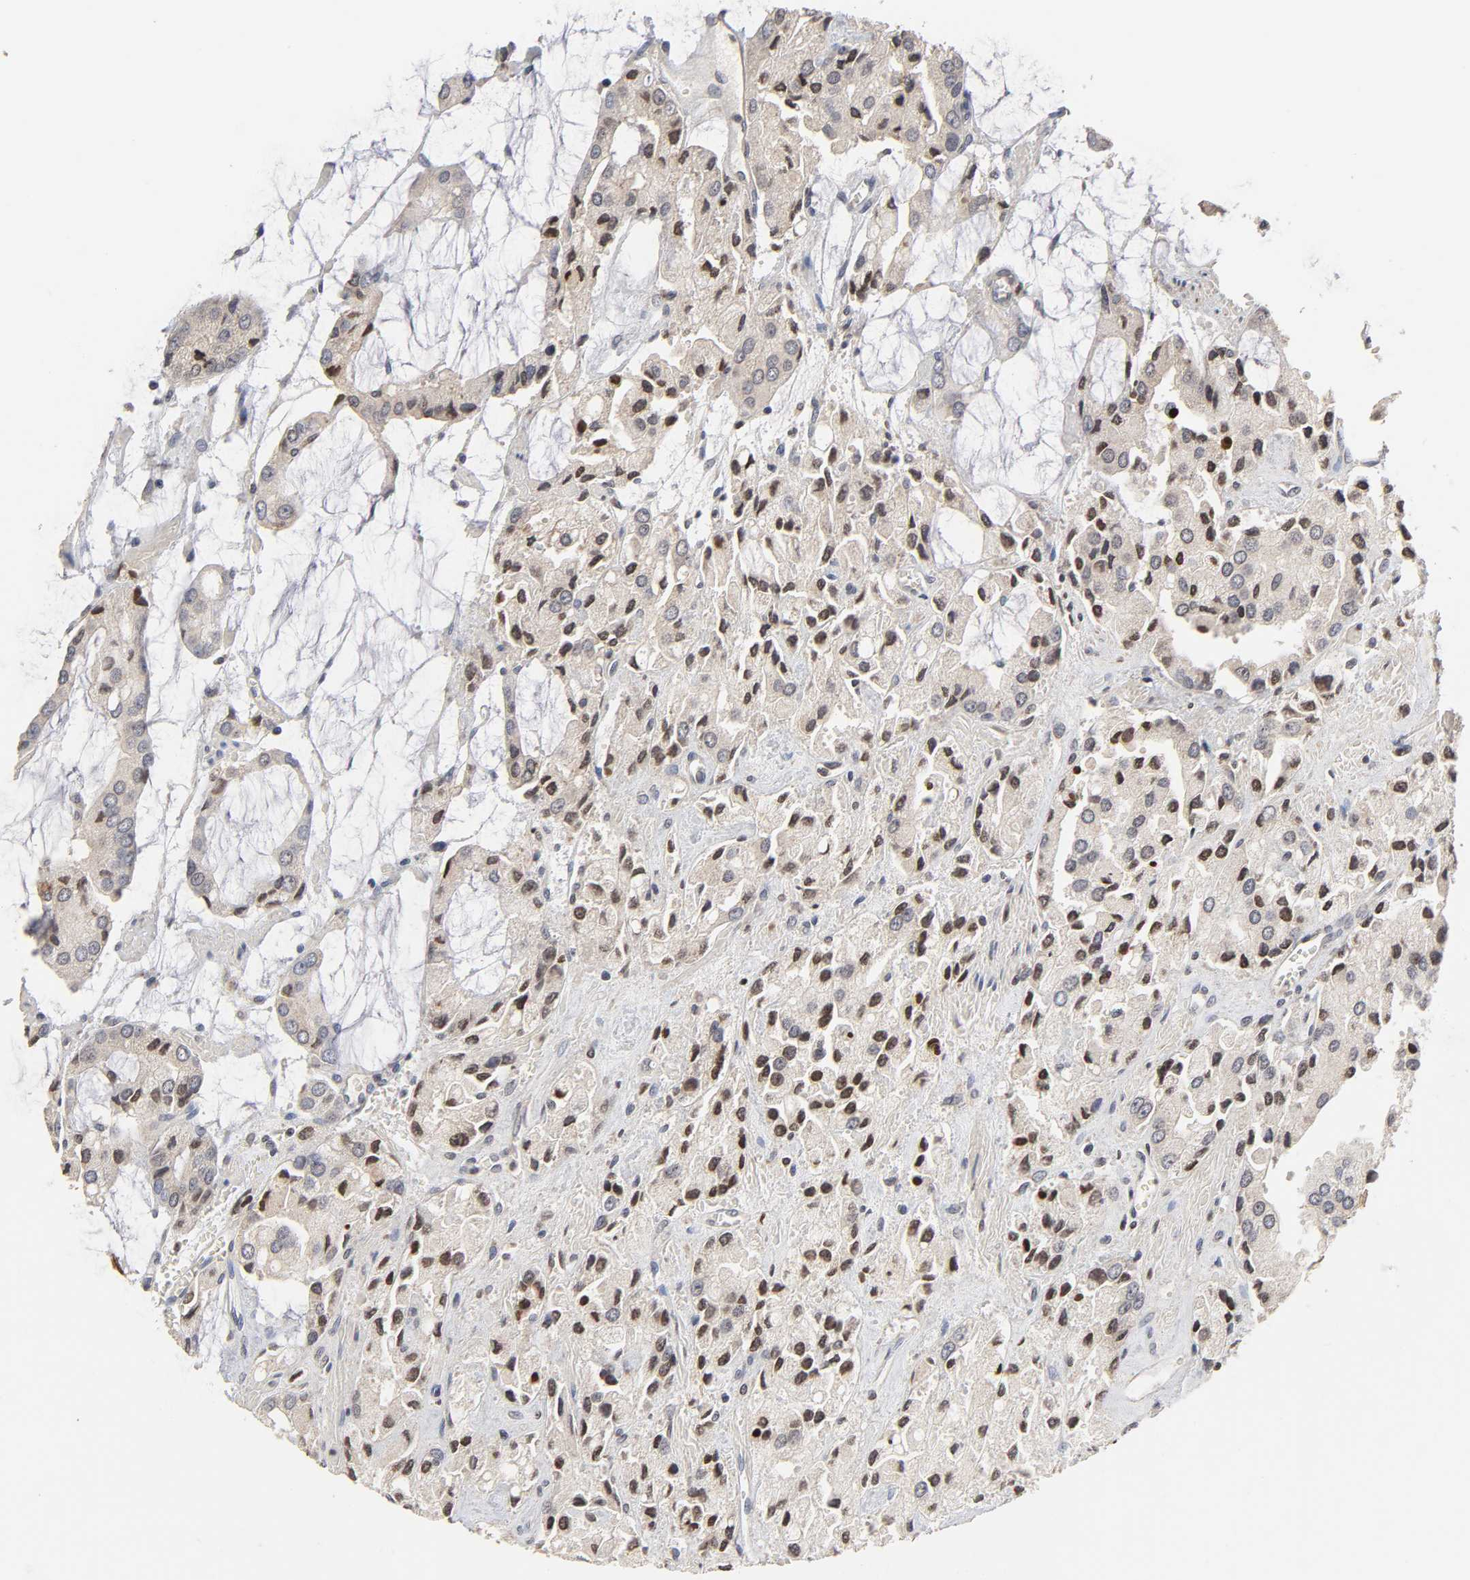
{"staining": {"intensity": "moderate", "quantity": "25%-75%", "location": "nuclear"}, "tissue": "prostate cancer", "cell_type": "Tumor cells", "image_type": "cancer", "snomed": [{"axis": "morphology", "description": "Adenocarcinoma, High grade"}, {"axis": "topography", "description": "Prostate"}], "caption": "Moderate nuclear expression for a protein is appreciated in approximately 25%-75% of tumor cells of prostate cancer (adenocarcinoma (high-grade)) using IHC.", "gene": "ZNF473", "patient": {"sex": "male", "age": 67}}